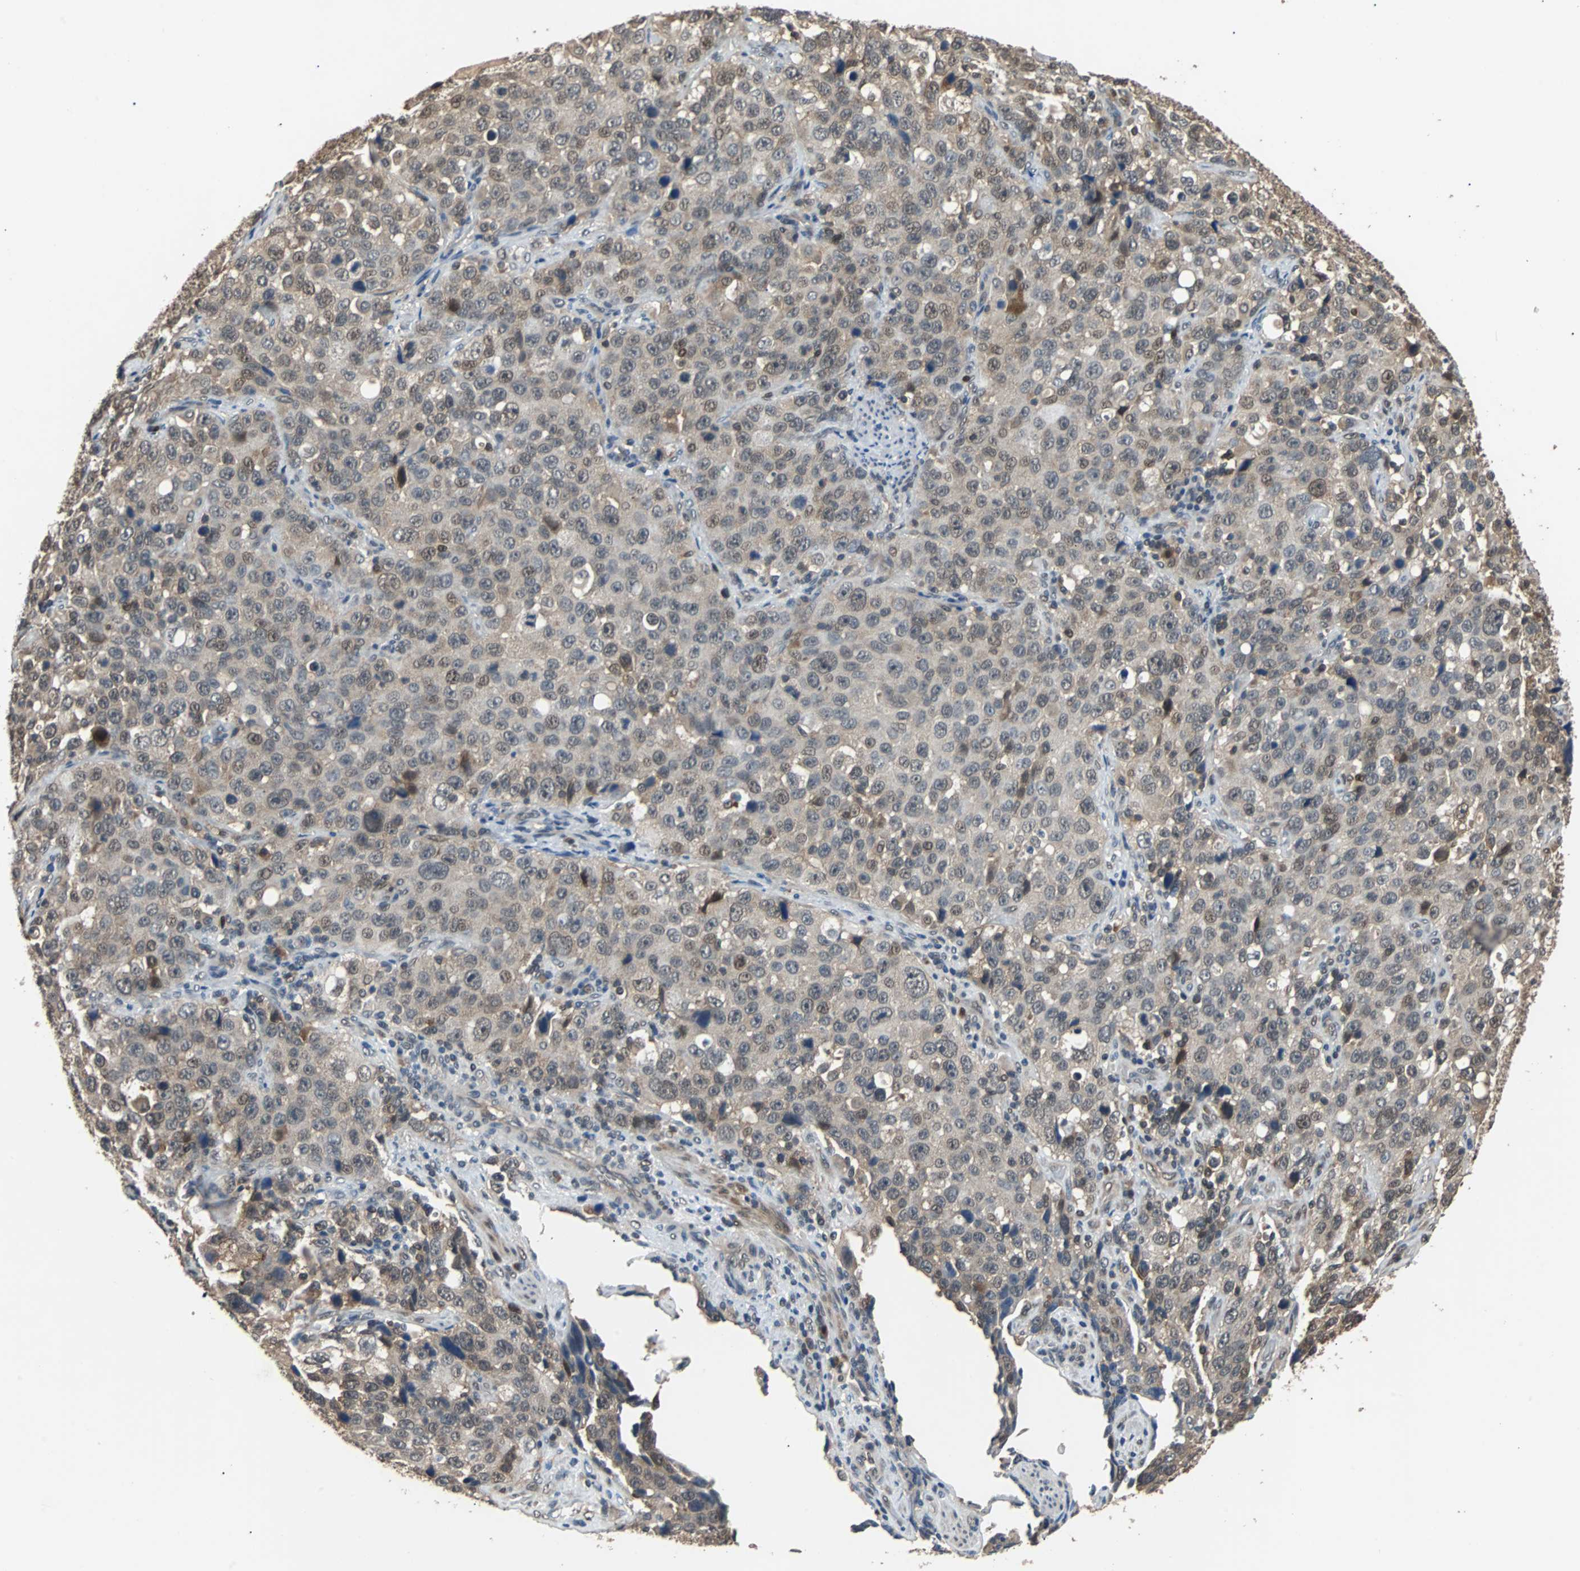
{"staining": {"intensity": "weak", "quantity": ">75%", "location": "cytoplasmic/membranous"}, "tissue": "stomach cancer", "cell_type": "Tumor cells", "image_type": "cancer", "snomed": [{"axis": "morphology", "description": "Normal tissue, NOS"}, {"axis": "morphology", "description": "Adenocarcinoma, NOS"}, {"axis": "topography", "description": "Stomach"}], "caption": "The image exhibits a brown stain indicating the presence of a protein in the cytoplasmic/membranous of tumor cells in stomach adenocarcinoma.", "gene": "PRDX6", "patient": {"sex": "male", "age": 48}}